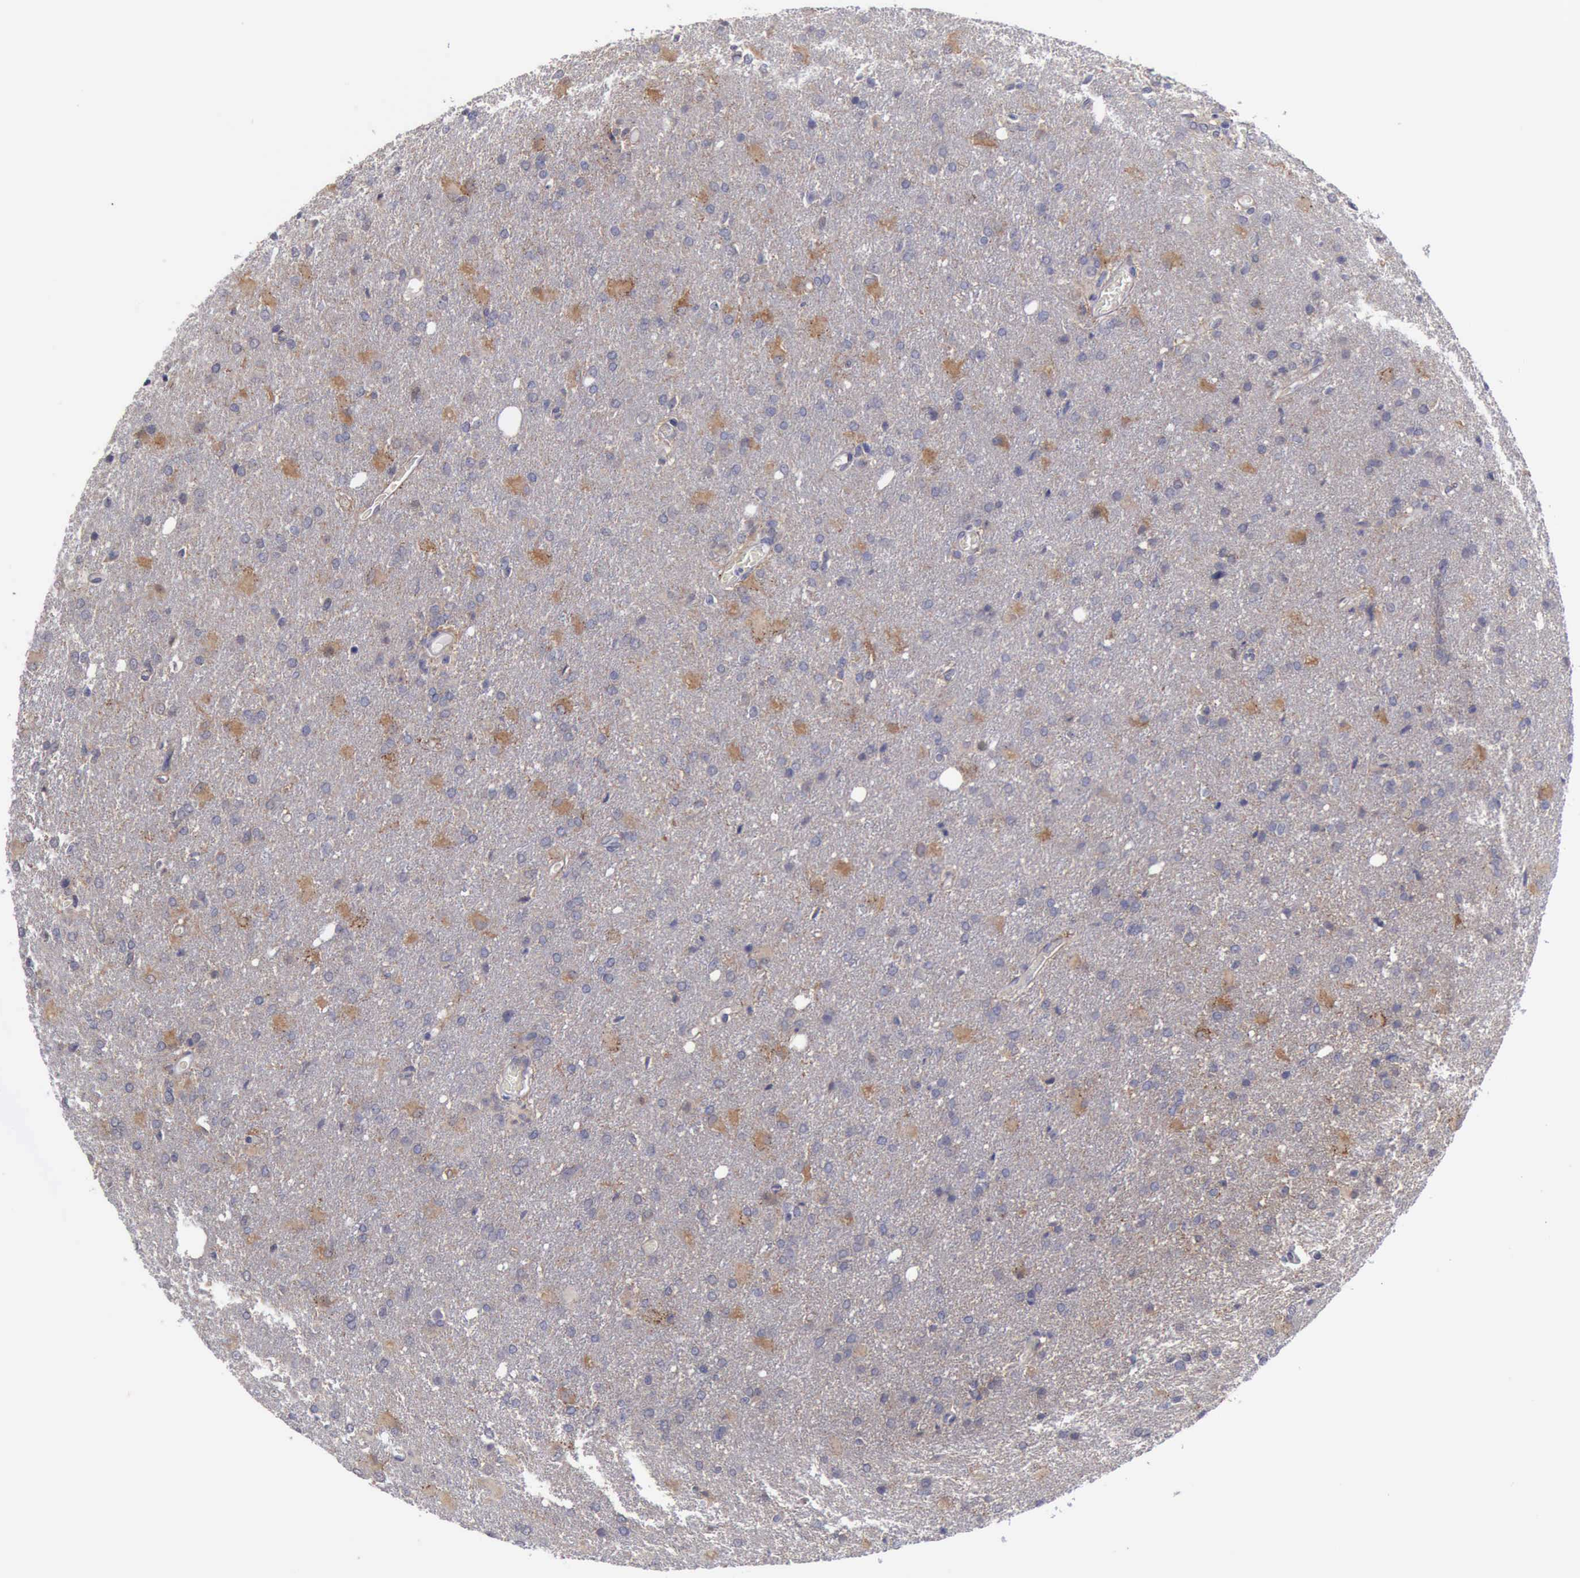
{"staining": {"intensity": "moderate", "quantity": "<25%", "location": "cytoplasmic/membranous"}, "tissue": "glioma", "cell_type": "Tumor cells", "image_type": "cancer", "snomed": [{"axis": "morphology", "description": "Glioma, malignant, High grade"}, {"axis": "topography", "description": "Brain"}], "caption": "Protein staining of glioma tissue shows moderate cytoplasmic/membranous staining in approximately <25% of tumor cells.", "gene": "PHKA1", "patient": {"sex": "male", "age": 68}}